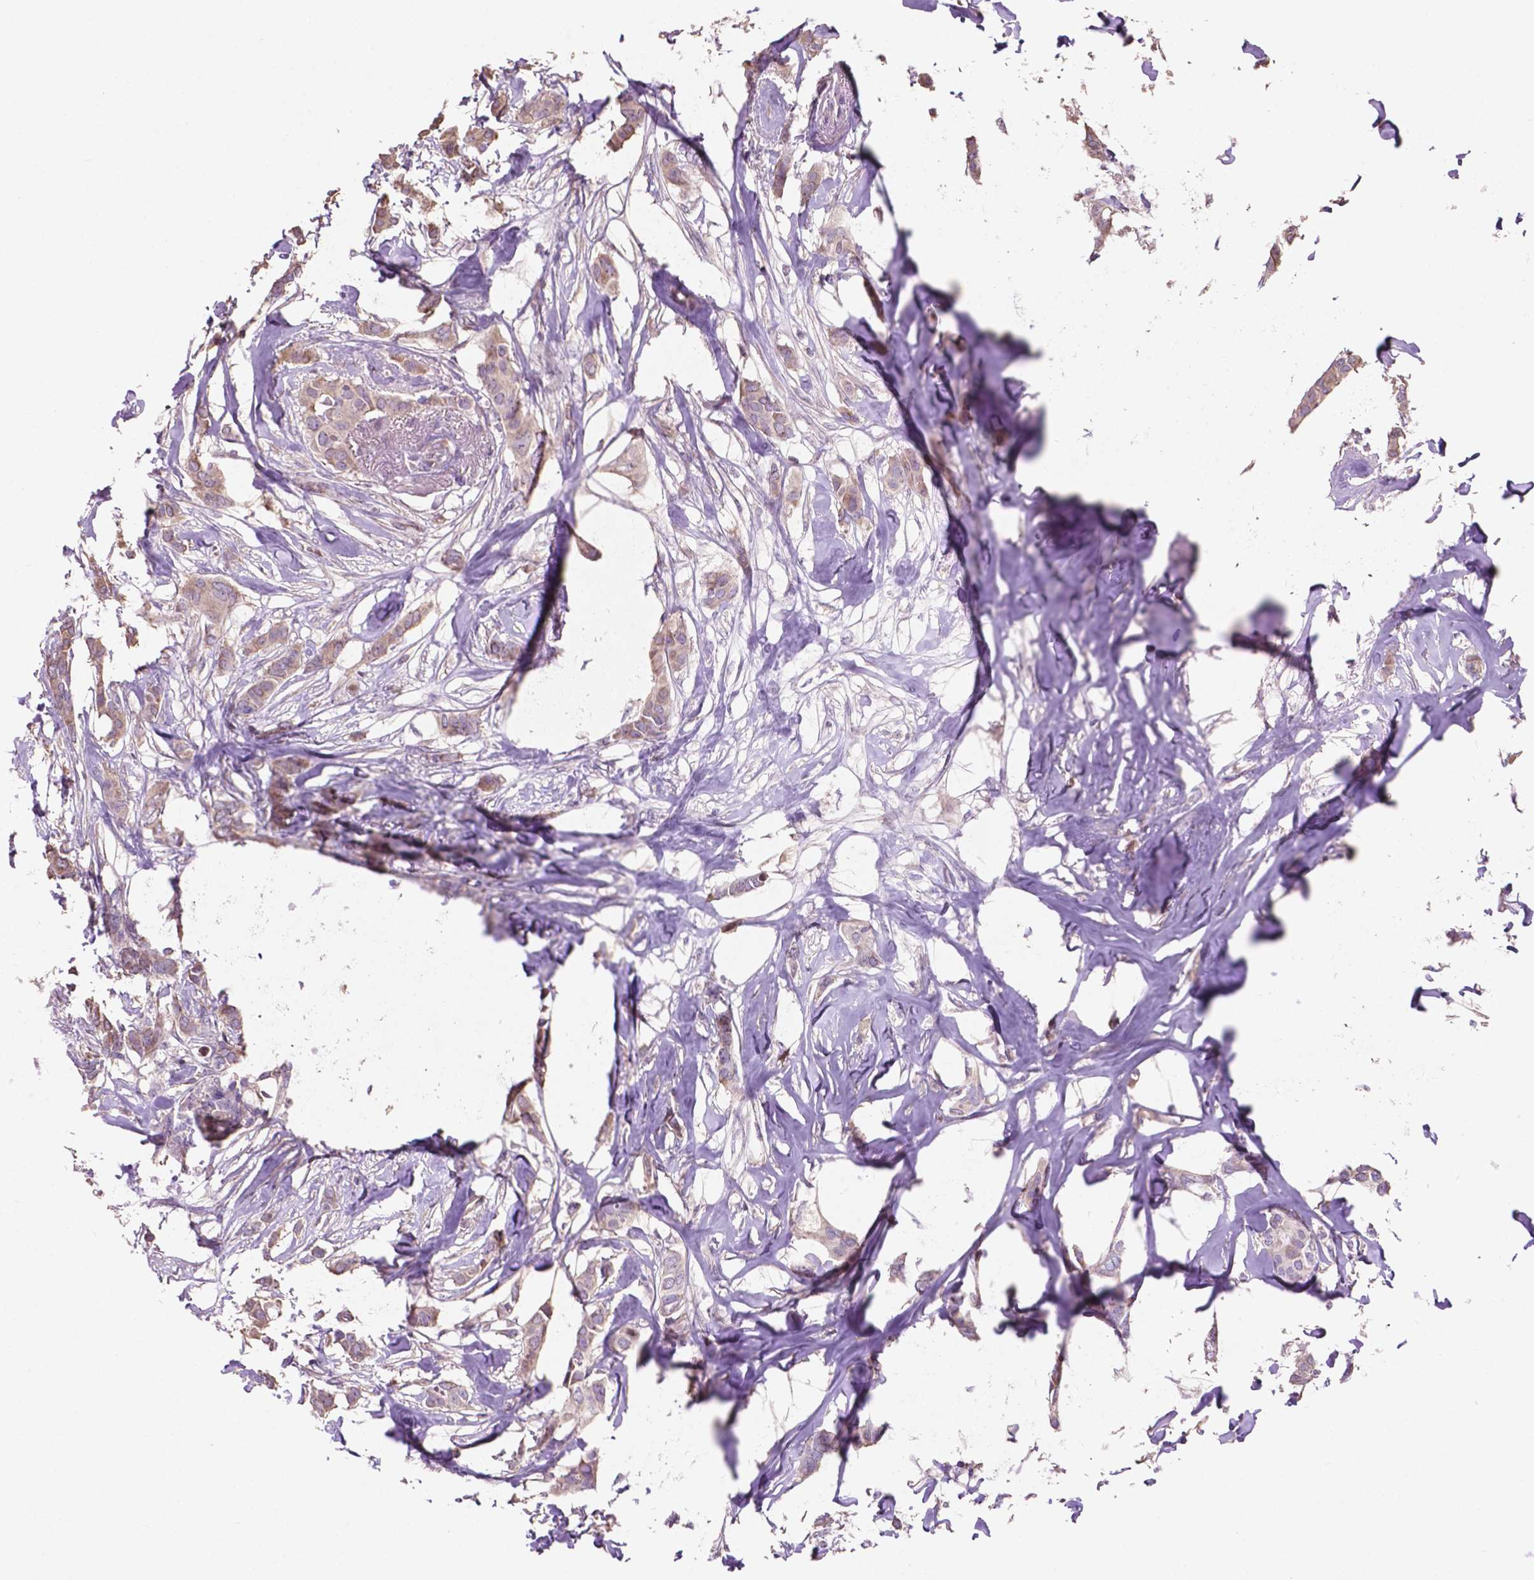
{"staining": {"intensity": "weak", "quantity": ">75%", "location": "cytoplasmic/membranous"}, "tissue": "breast cancer", "cell_type": "Tumor cells", "image_type": "cancer", "snomed": [{"axis": "morphology", "description": "Duct carcinoma"}, {"axis": "topography", "description": "Breast"}], "caption": "Intraductal carcinoma (breast) stained with DAB (3,3'-diaminobenzidine) immunohistochemistry (IHC) displays low levels of weak cytoplasmic/membranous positivity in about >75% of tumor cells. Using DAB (brown) and hematoxylin (blue) stains, captured at high magnification using brightfield microscopy.", "gene": "CLDN17", "patient": {"sex": "female", "age": 62}}